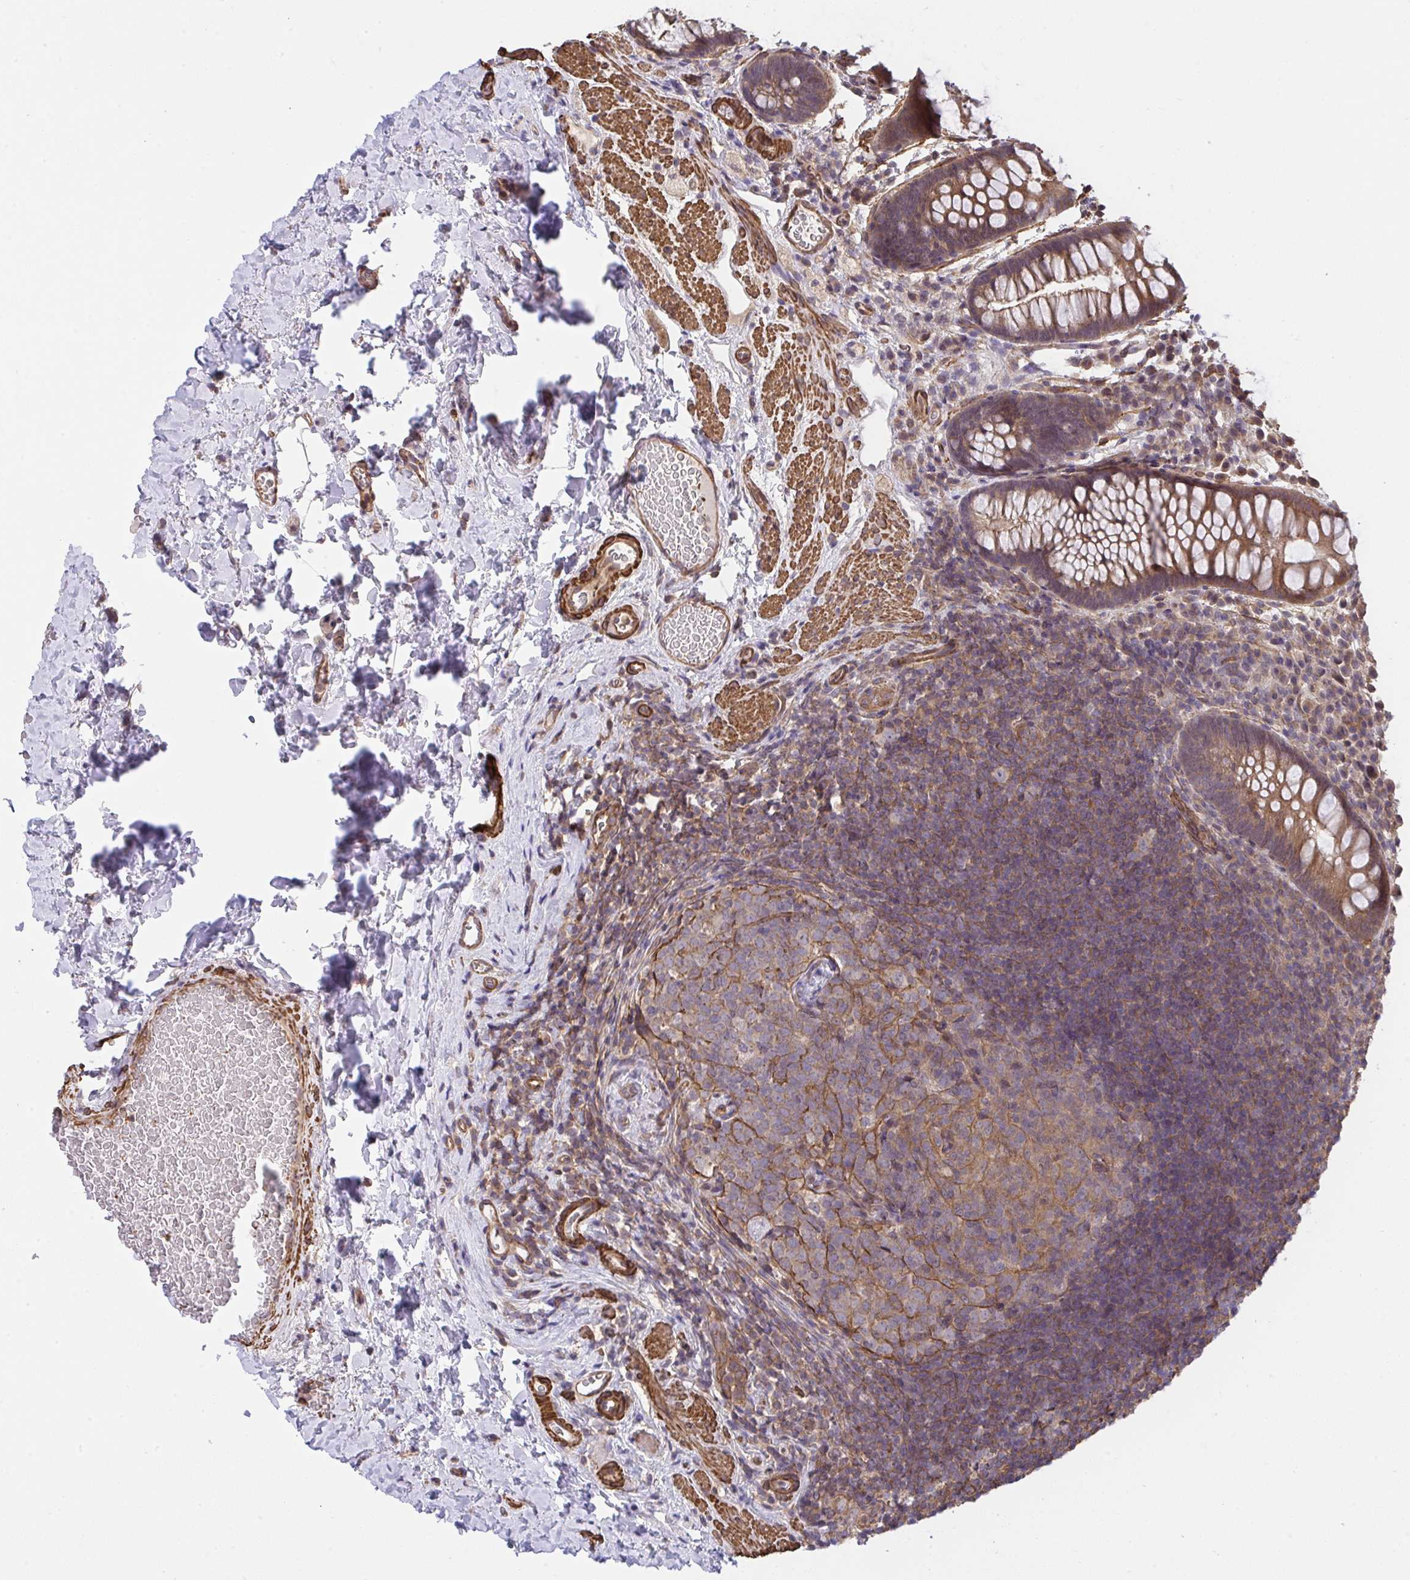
{"staining": {"intensity": "moderate", "quantity": ">75%", "location": "cytoplasmic/membranous"}, "tissue": "rectum", "cell_type": "Glandular cells", "image_type": "normal", "snomed": [{"axis": "morphology", "description": "Normal tissue, NOS"}, {"axis": "topography", "description": "Rectum"}], "caption": "Benign rectum reveals moderate cytoplasmic/membranous expression in approximately >75% of glandular cells (DAB IHC, brown staining for protein, blue staining for nuclei)..", "gene": "ZNF696", "patient": {"sex": "female", "age": 69}}